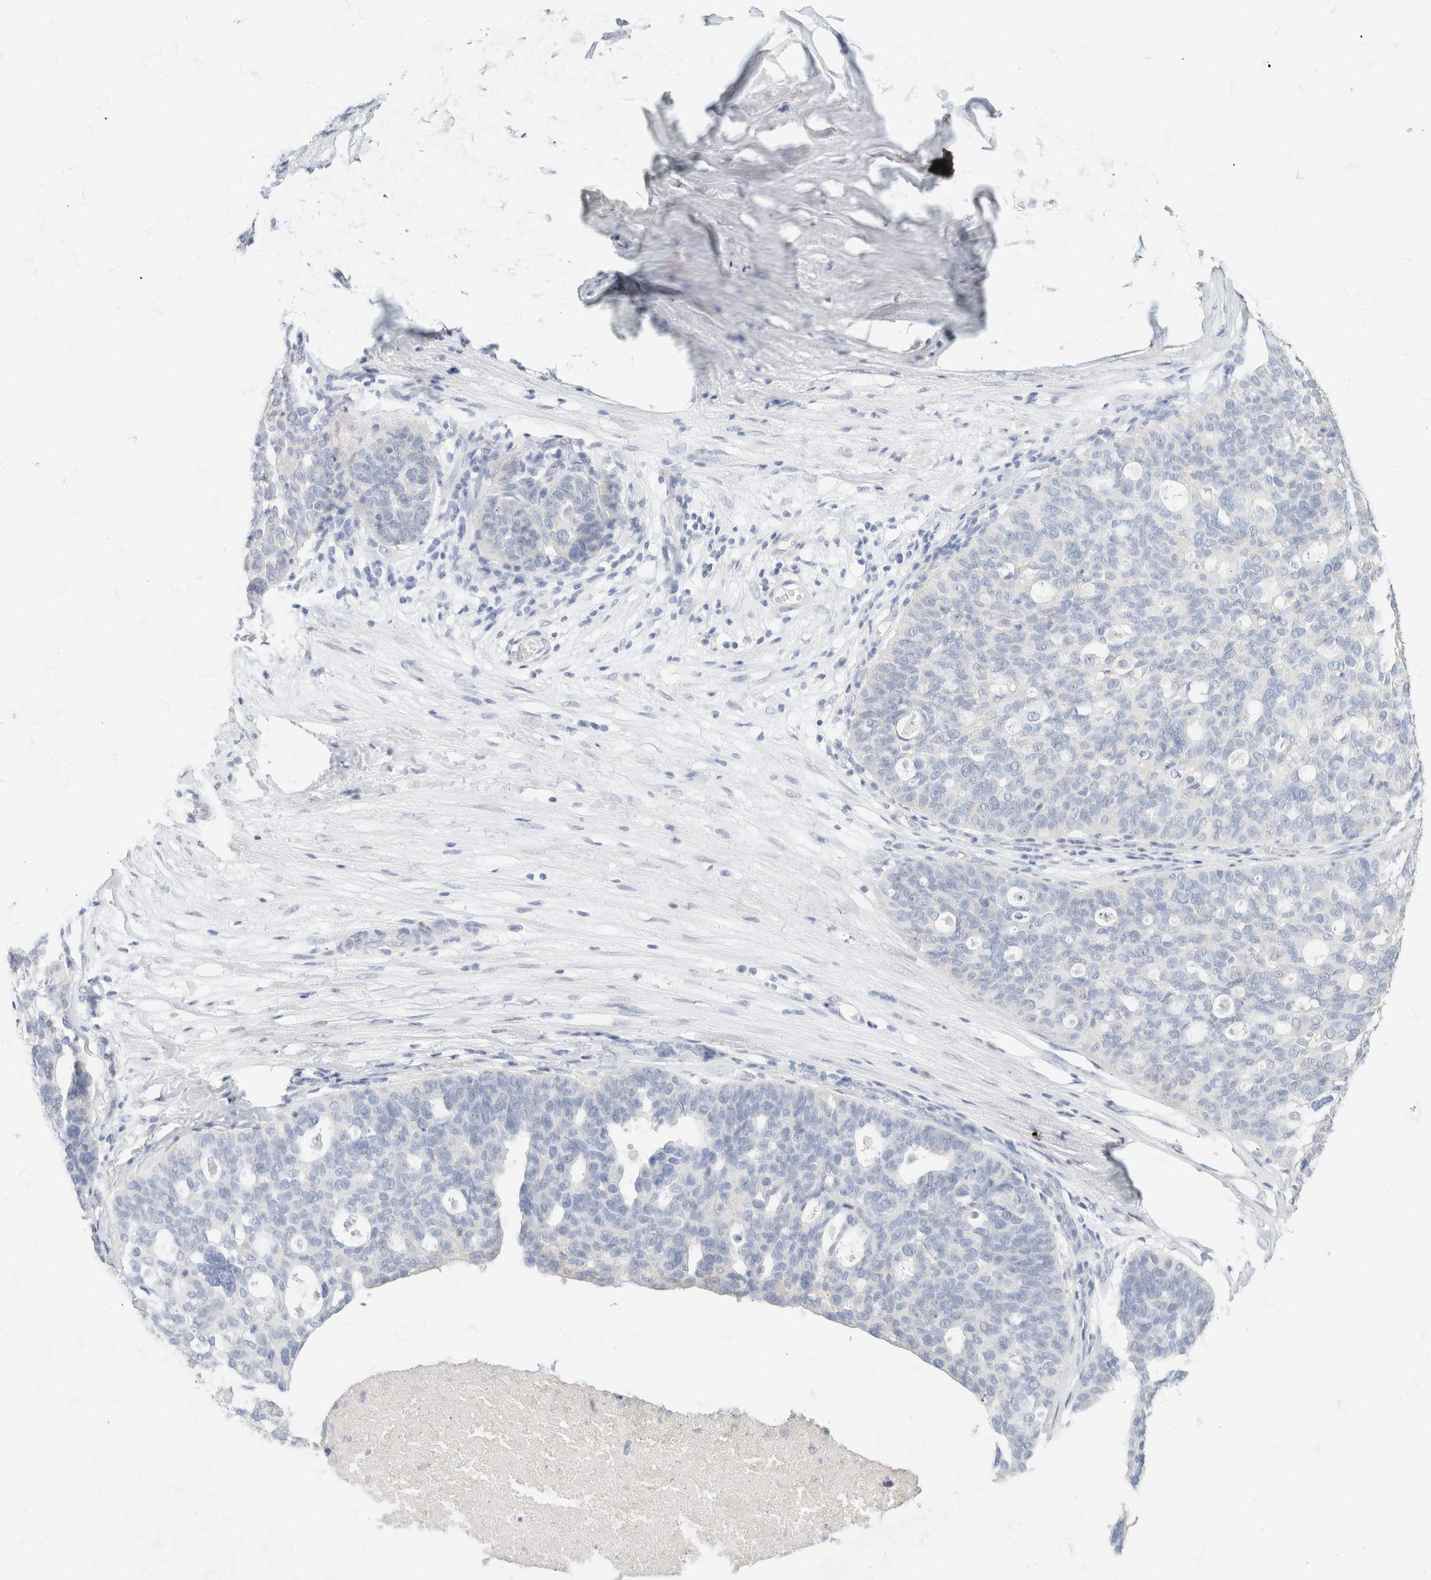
{"staining": {"intensity": "negative", "quantity": "none", "location": "none"}, "tissue": "ovarian cancer", "cell_type": "Tumor cells", "image_type": "cancer", "snomed": [{"axis": "morphology", "description": "Cystadenocarcinoma, serous, NOS"}, {"axis": "topography", "description": "Ovary"}], "caption": "This is a photomicrograph of IHC staining of ovarian cancer (serous cystadenocarcinoma), which shows no positivity in tumor cells.", "gene": "CA12", "patient": {"sex": "female", "age": 59}}